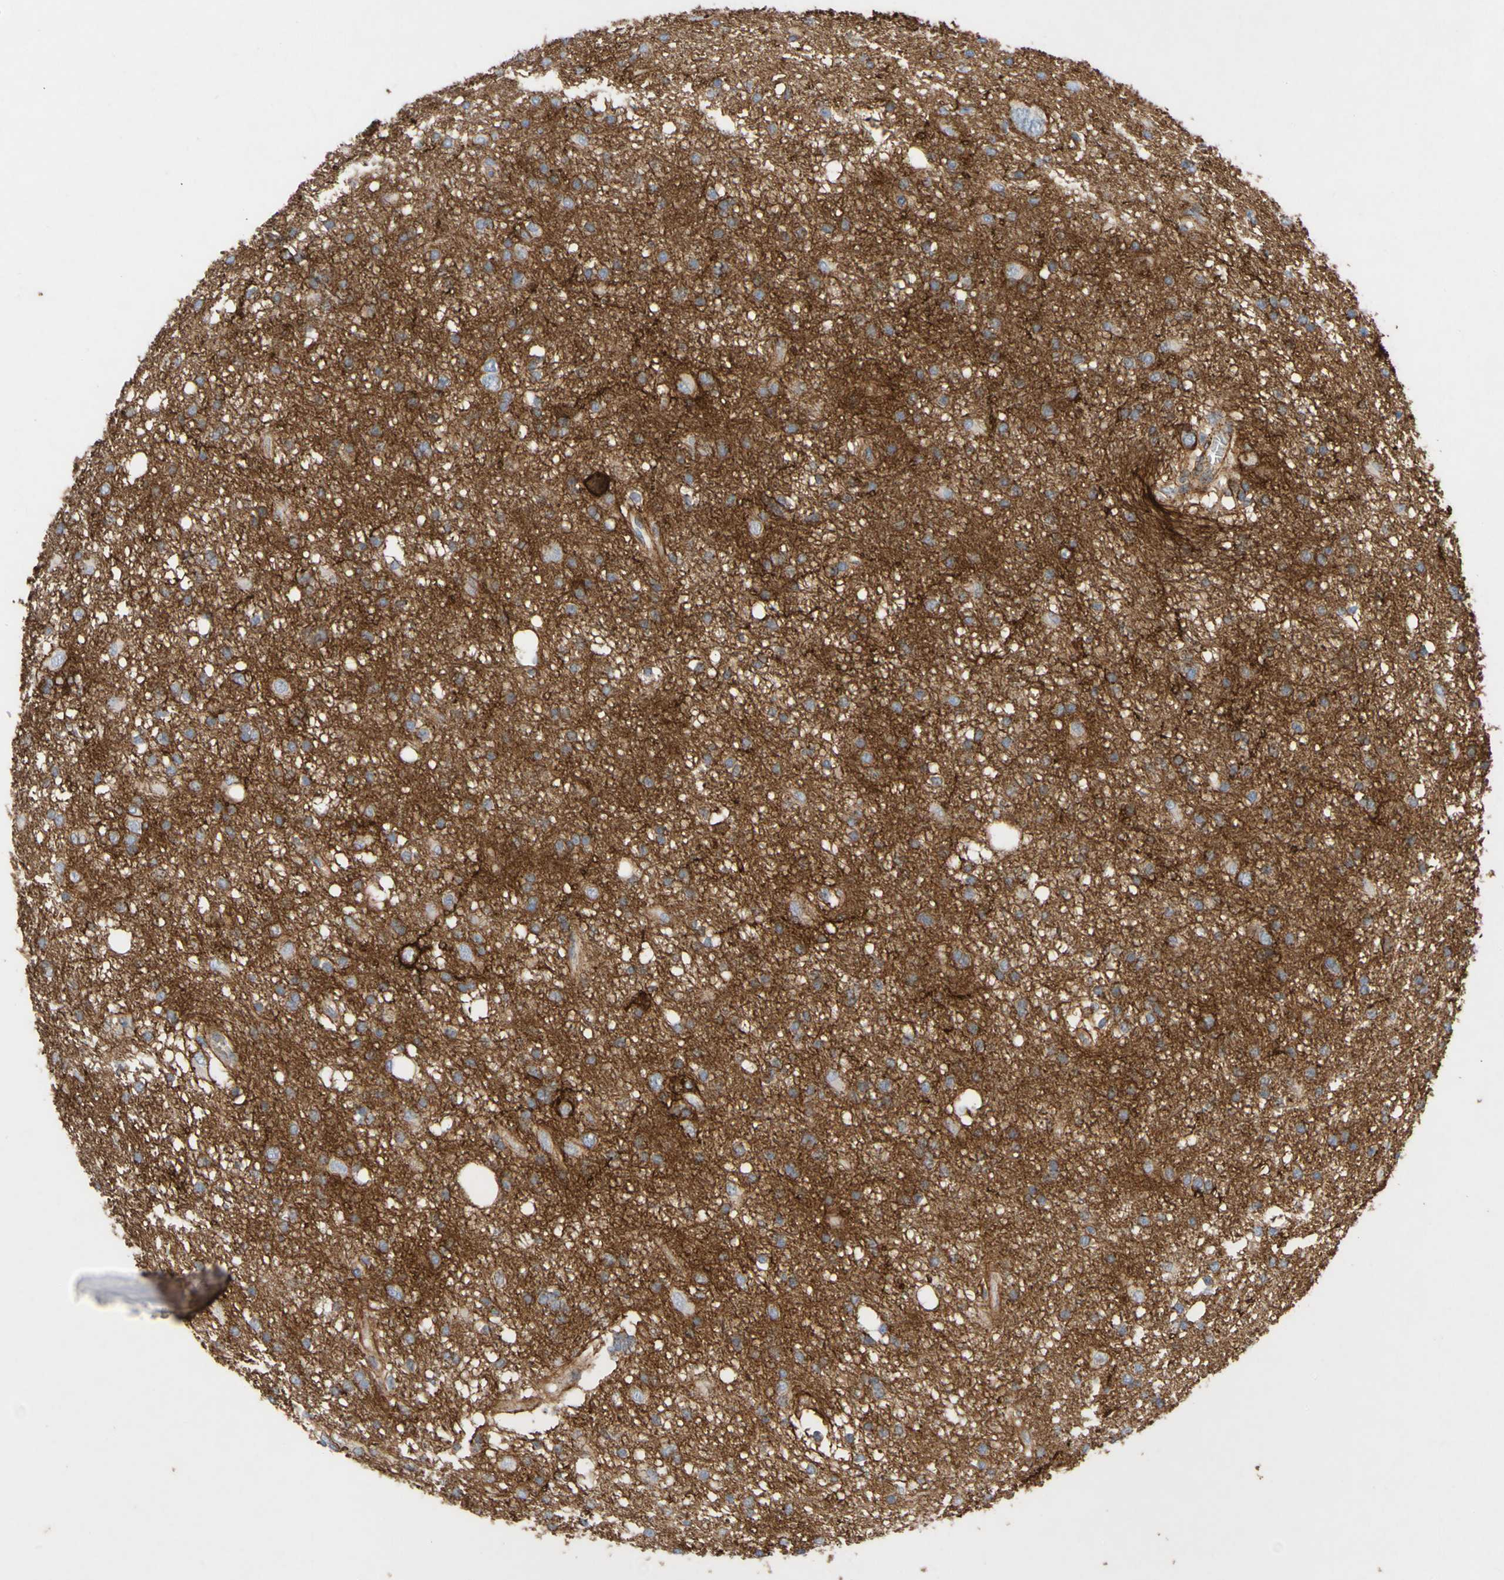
{"staining": {"intensity": "negative", "quantity": "none", "location": "none"}, "tissue": "glioma", "cell_type": "Tumor cells", "image_type": "cancer", "snomed": [{"axis": "morphology", "description": "Glioma, malignant, High grade"}, {"axis": "topography", "description": "Brain"}], "caption": "Malignant high-grade glioma stained for a protein using immunohistochemistry (IHC) reveals no expression tumor cells.", "gene": "ATP2A3", "patient": {"sex": "female", "age": 59}}